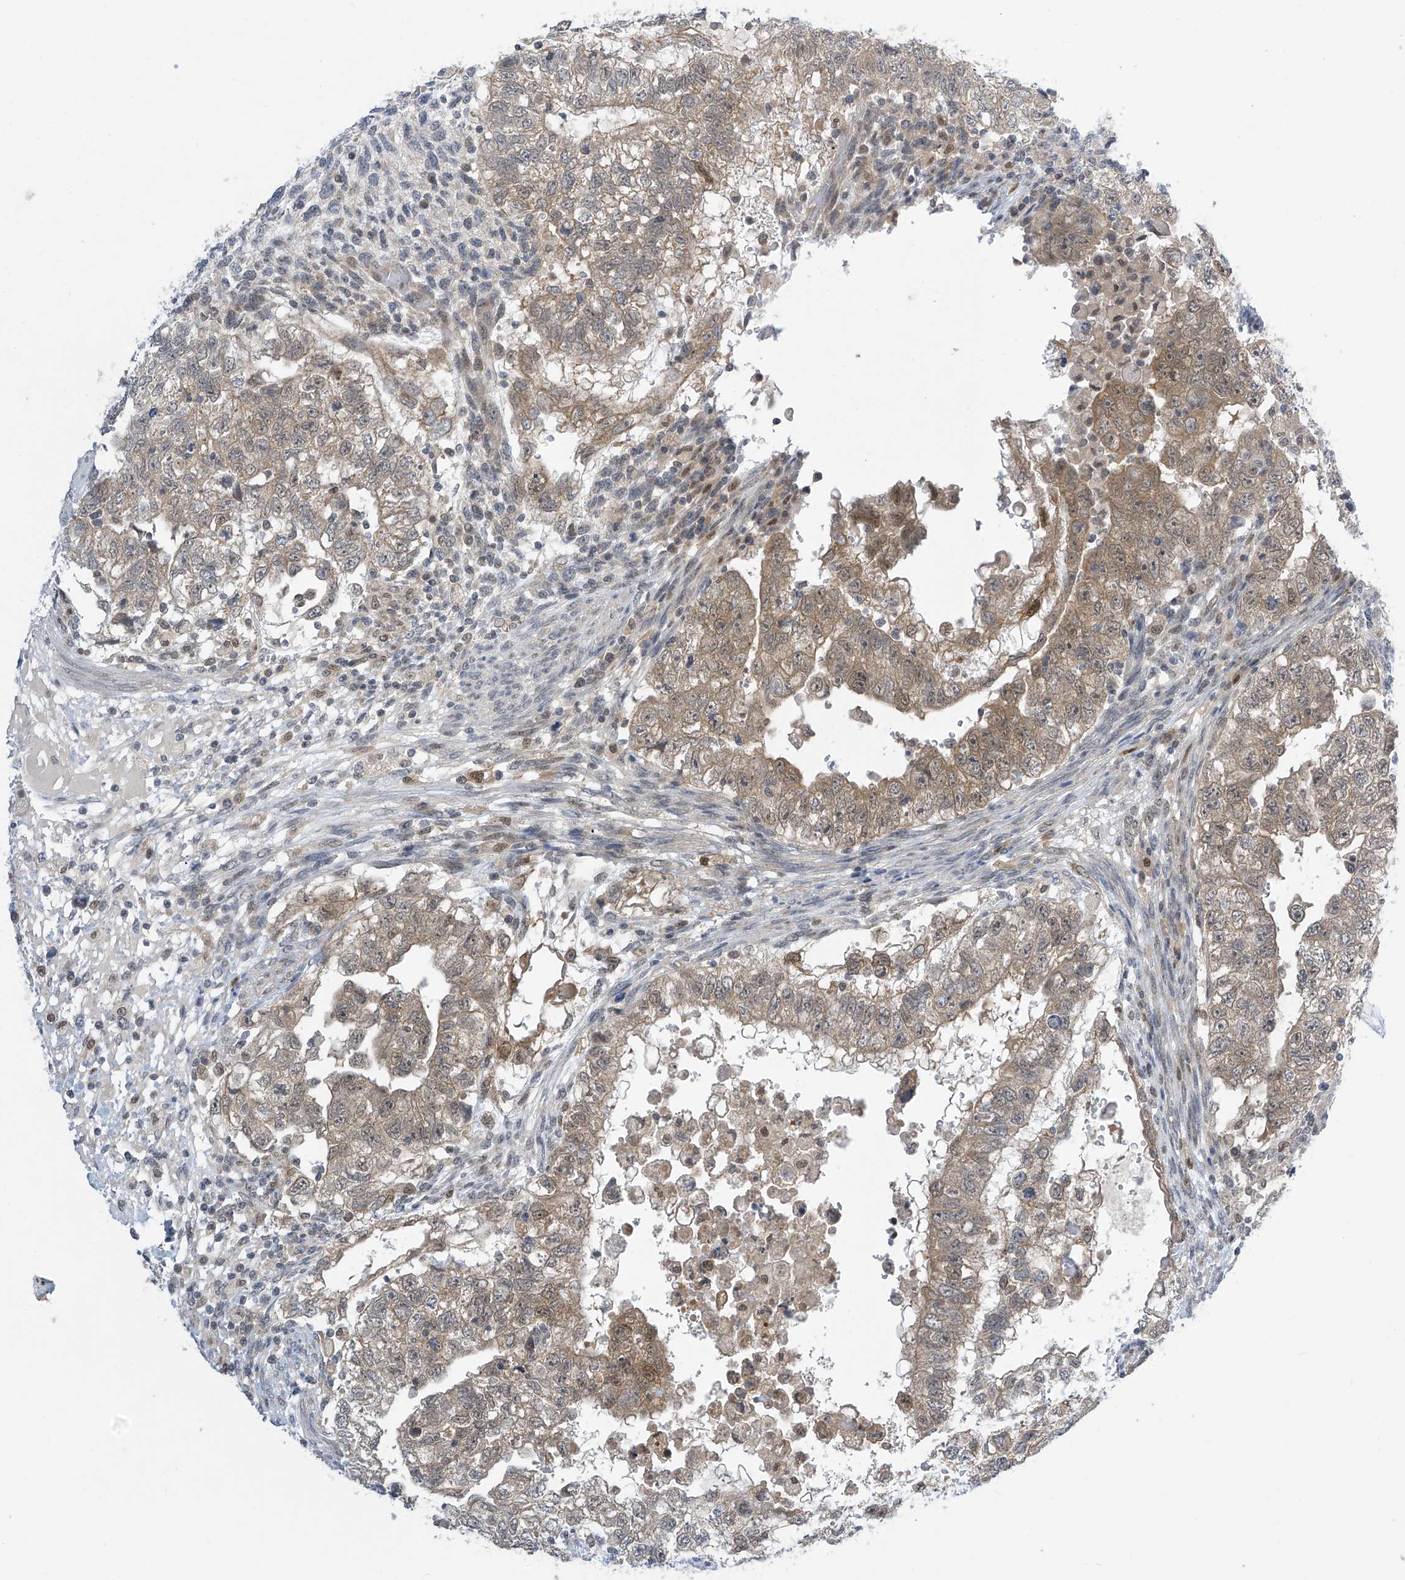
{"staining": {"intensity": "moderate", "quantity": ">75%", "location": "cytoplasmic/membranous"}, "tissue": "testis cancer", "cell_type": "Tumor cells", "image_type": "cancer", "snomed": [{"axis": "morphology", "description": "Carcinoma, Embryonal, NOS"}, {"axis": "topography", "description": "Testis"}], "caption": "Protein expression analysis of human embryonal carcinoma (testis) reveals moderate cytoplasmic/membranous positivity in about >75% of tumor cells.", "gene": "APLF", "patient": {"sex": "male", "age": 37}}